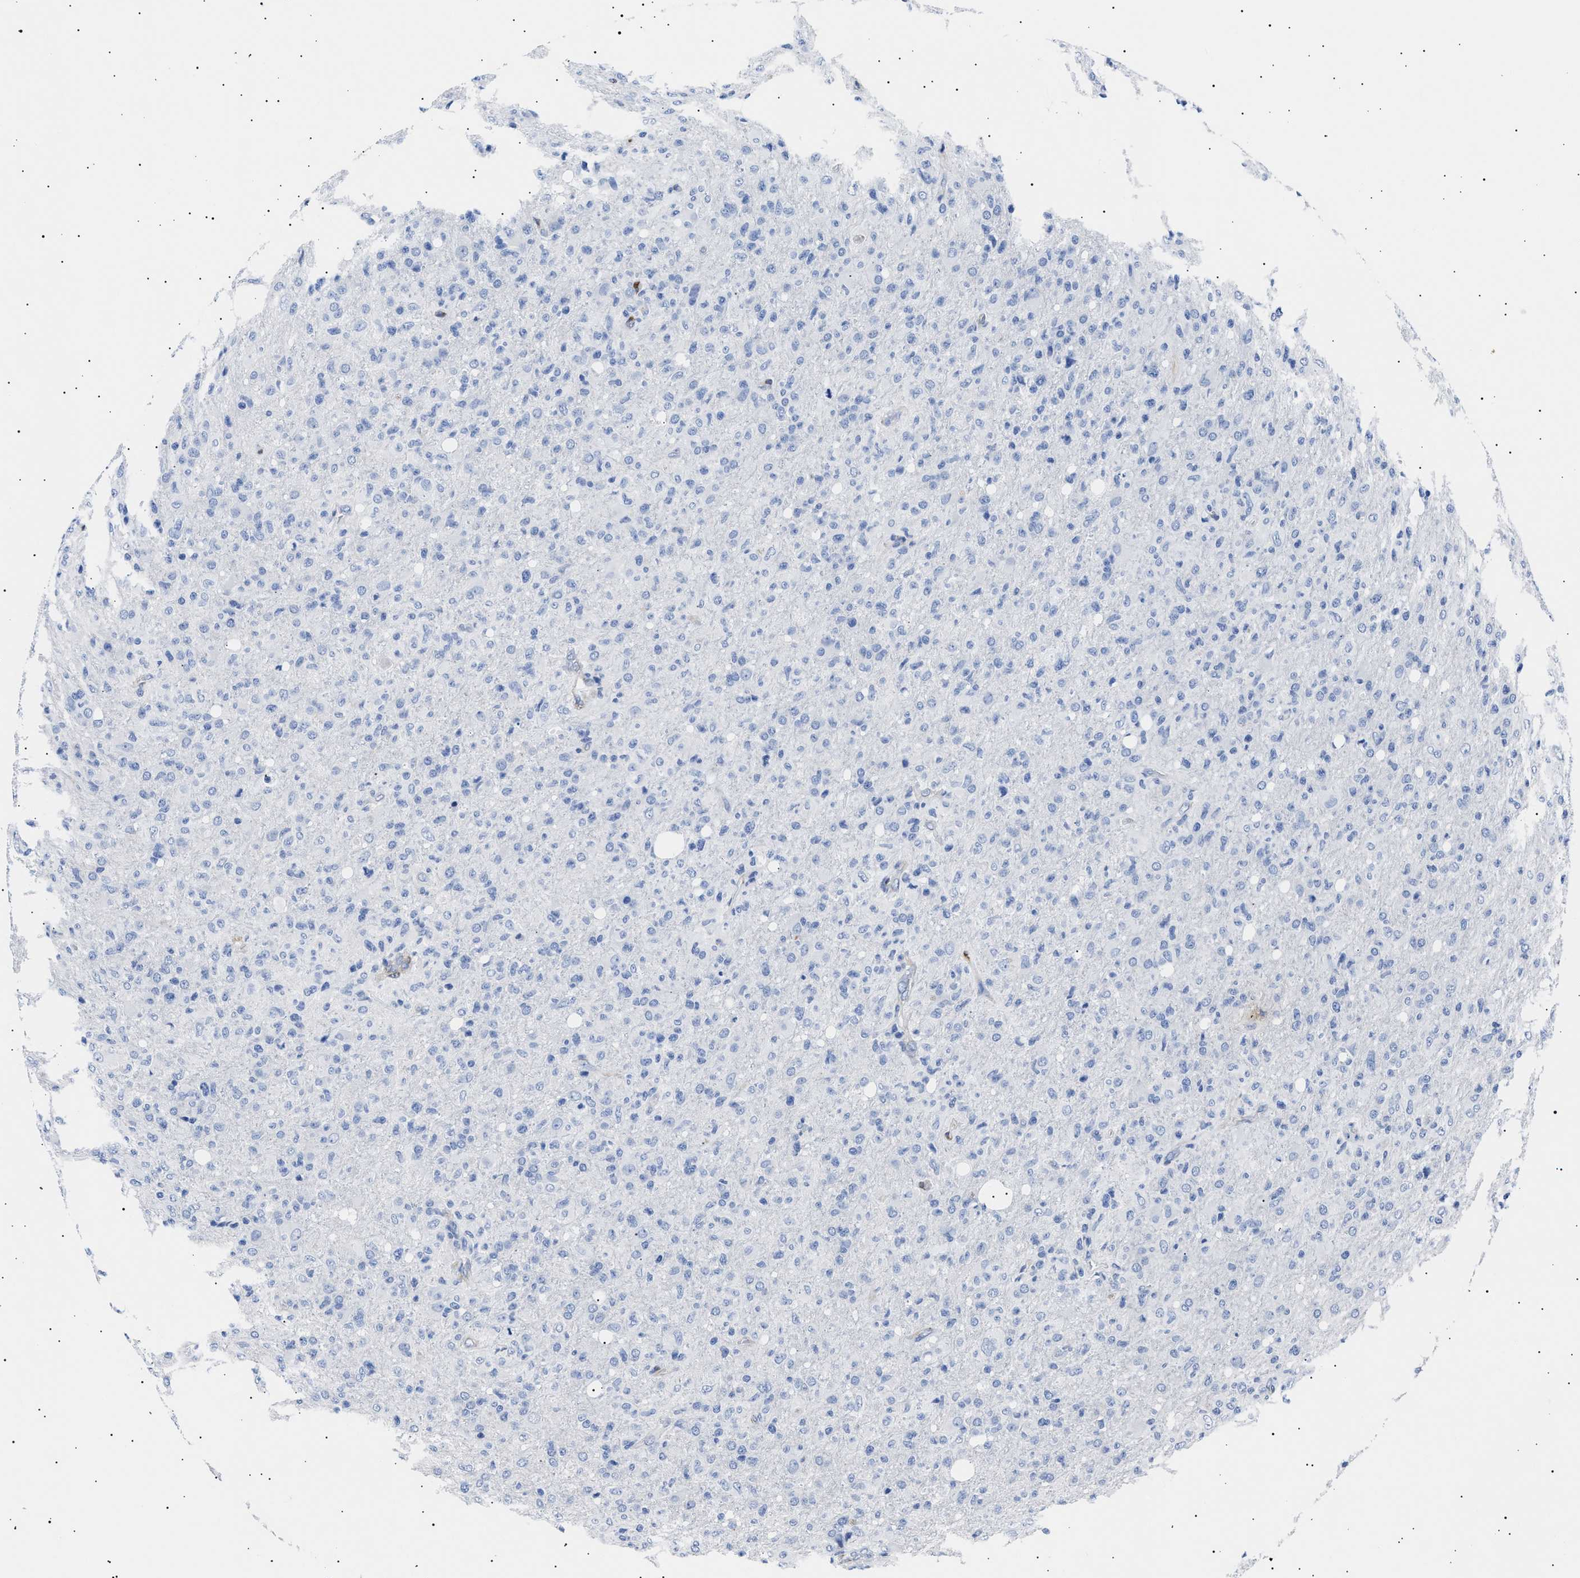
{"staining": {"intensity": "negative", "quantity": "none", "location": "none"}, "tissue": "glioma", "cell_type": "Tumor cells", "image_type": "cancer", "snomed": [{"axis": "morphology", "description": "Glioma, malignant, High grade"}, {"axis": "topography", "description": "Brain"}], "caption": "An image of glioma stained for a protein demonstrates no brown staining in tumor cells. The staining was performed using DAB to visualize the protein expression in brown, while the nuclei were stained in blue with hematoxylin (Magnification: 20x).", "gene": "HEMGN", "patient": {"sex": "female", "age": 57}}